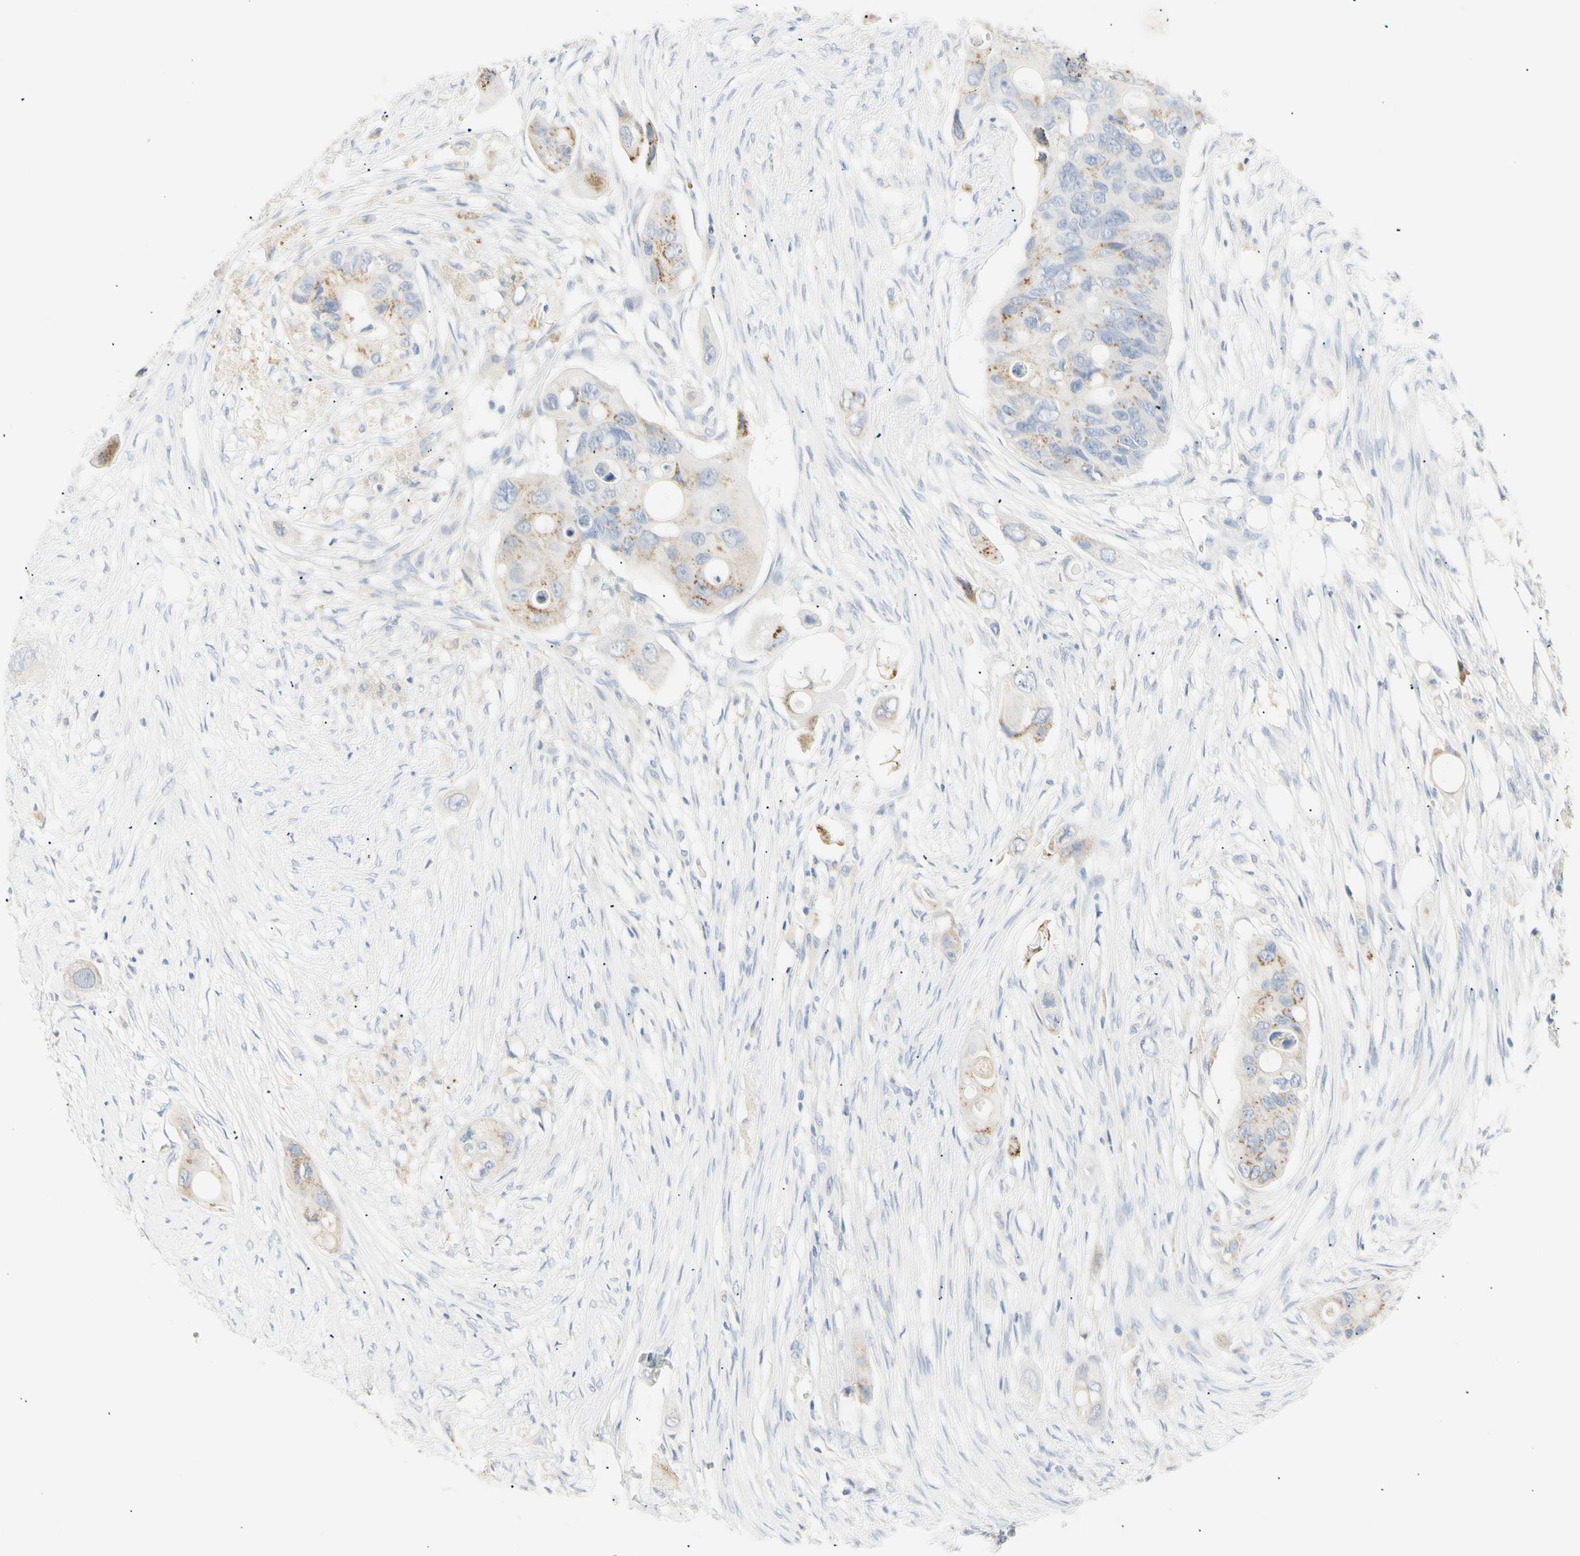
{"staining": {"intensity": "moderate", "quantity": "25%-75%", "location": "cytoplasmic/membranous"}, "tissue": "colorectal cancer", "cell_type": "Tumor cells", "image_type": "cancer", "snomed": [{"axis": "morphology", "description": "Adenocarcinoma, NOS"}, {"axis": "topography", "description": "Colon"}], "caption": "Immunohistochemistry micrograph of human colorectal cancer (adenocarcinoma) stained for a protein (brown), which shows medium levels of moderate cytoplasmic/membranous staining in approximately 25%-75% of tumor cells.", "gene": "B4GALNT3", "patient": {"sex": "female", "age": 57}}